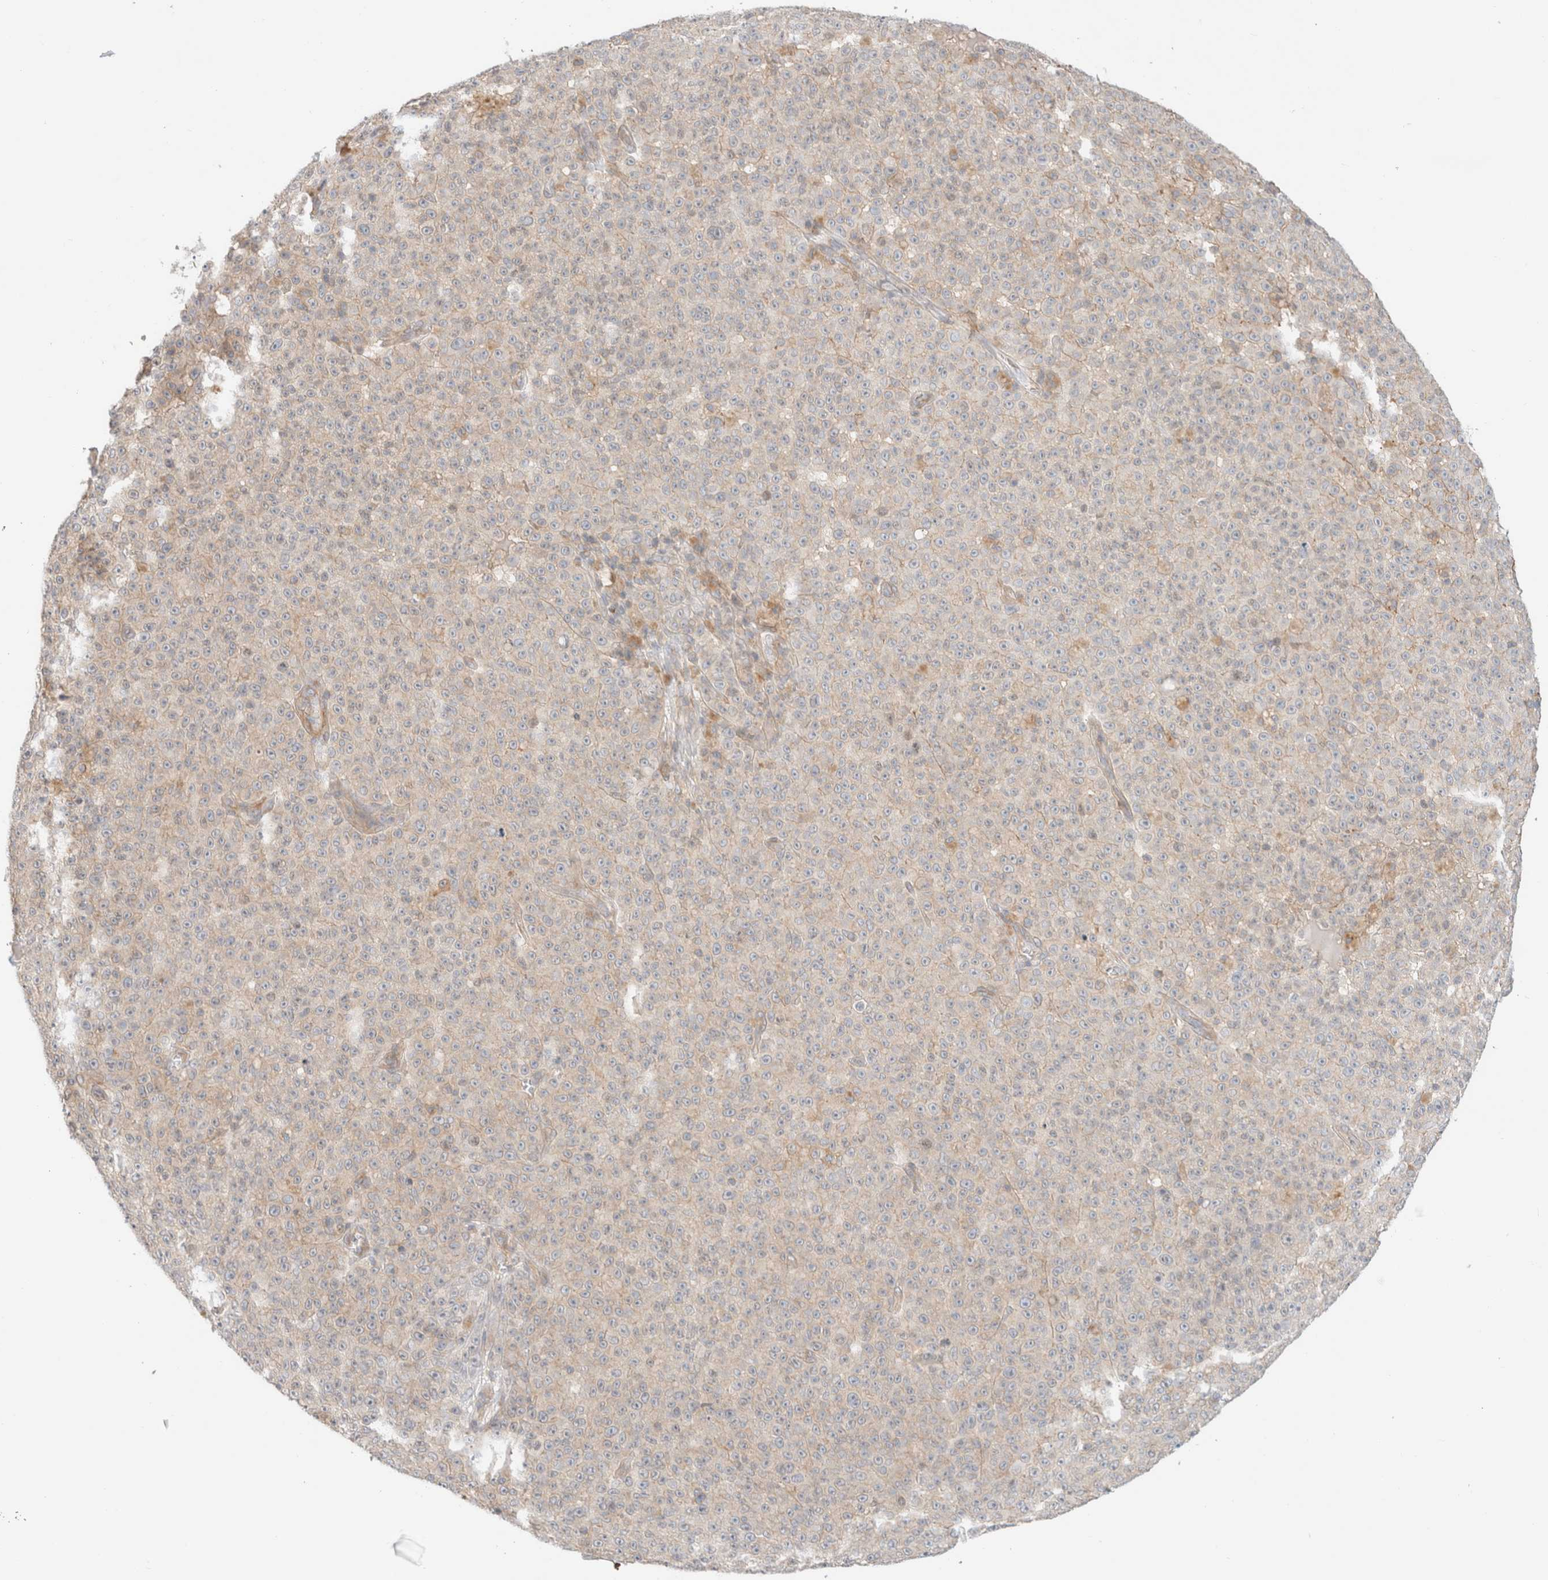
{"staining": {"intensity": "weak", "quantity": "<25%", "location": "cytoplasmic/membranous"}, "tissue": "melanoma", "cell_type": "Tumor cells", "image_type": "cancer", "snomed": [{"axis": "morphology", "description": "Malignant melanoma, NOS"}, {"axis": "topography", "description": "Skin"}], "caption": "Tumor cells are negative for brown protein staining in melanoma. (Brightfield microscopy of DAB (3,3'-diaminobenzidine) IHC at high magnification).", "gene": "MARK3", "patient": {"sex": "female", "age": 82}}